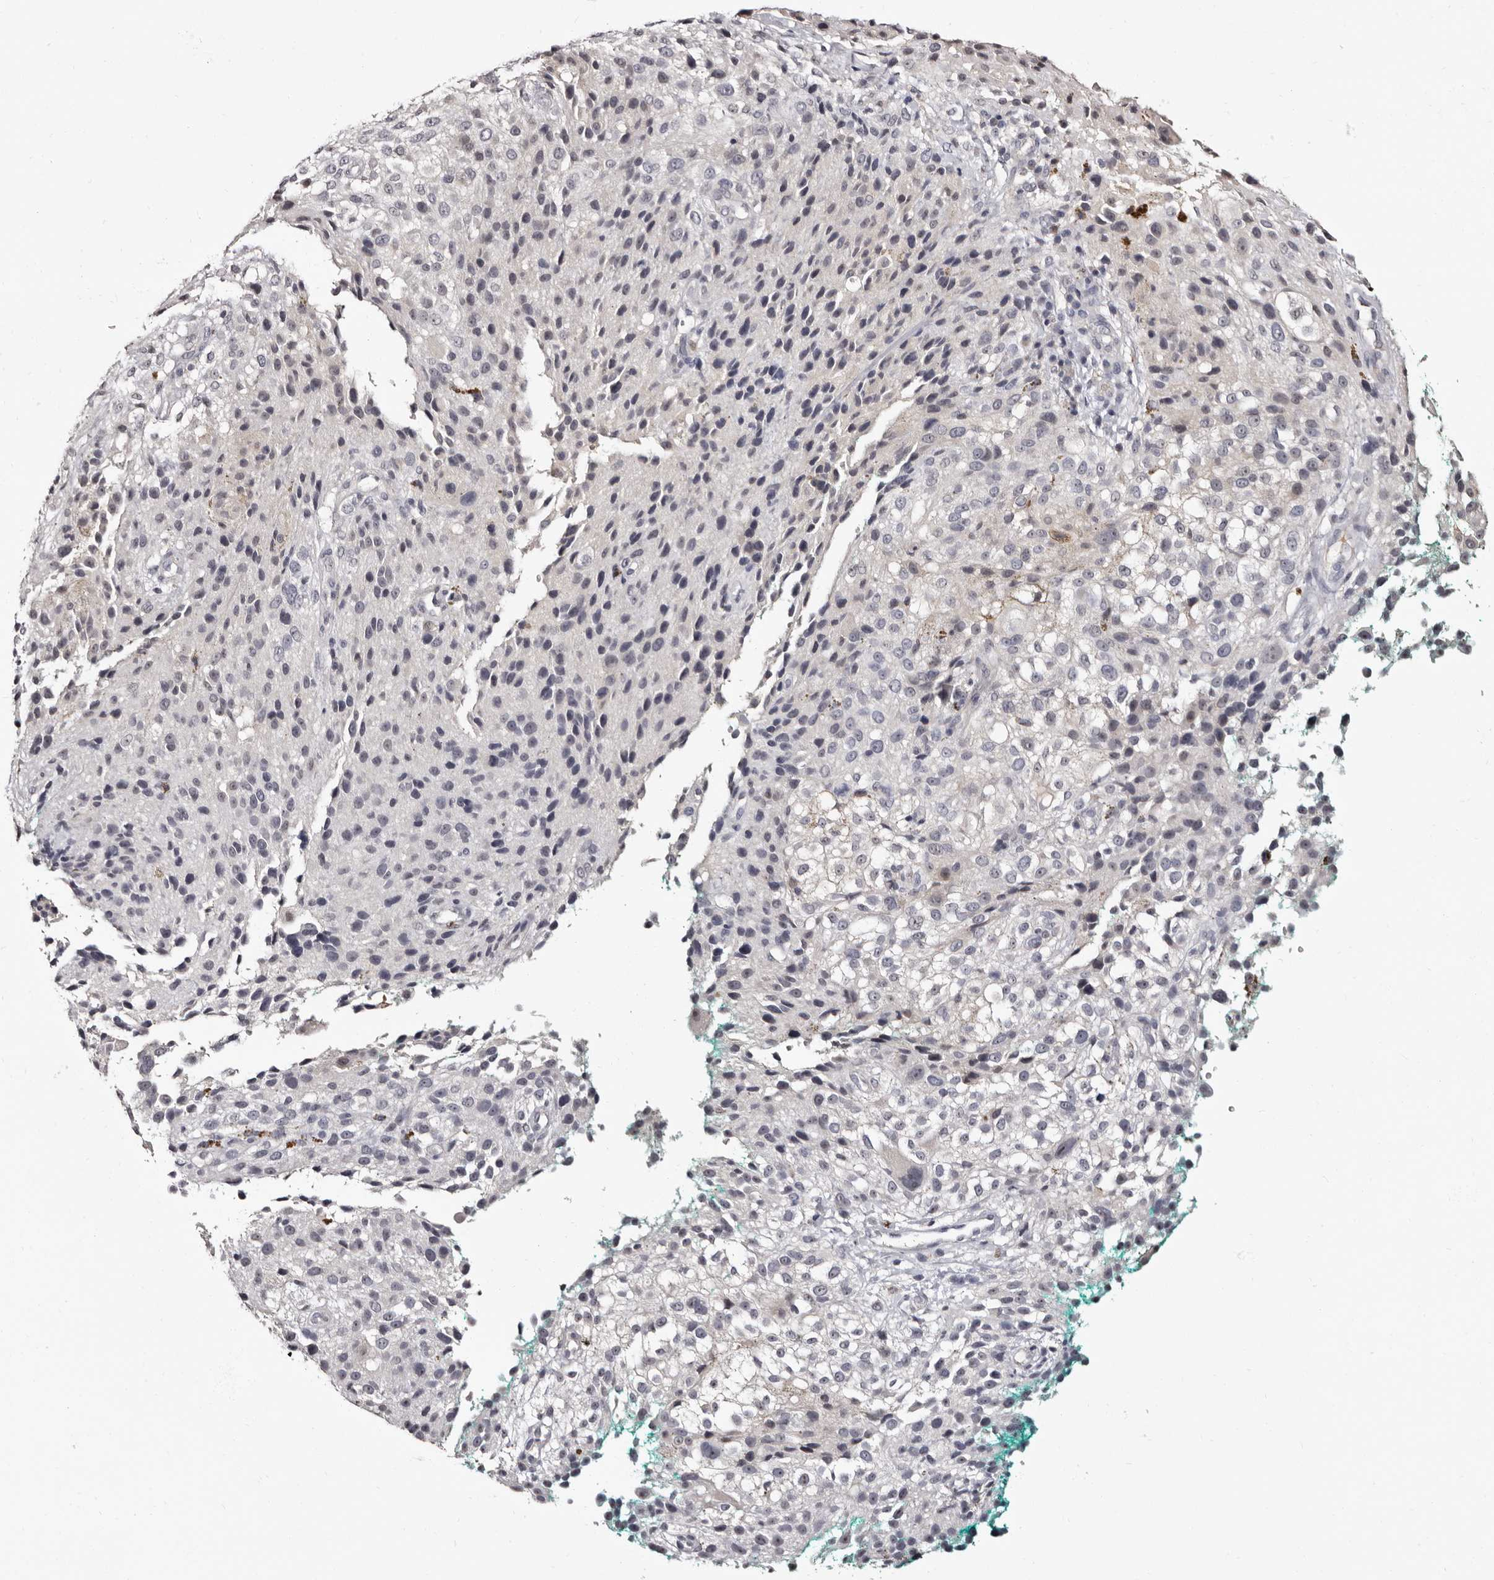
{"staining": {"intensity": "negative", "quantity": "none", "location": "none"}, "tissue": "melanoma", "cell_type": "Tumor cells", "image_type": "cancer", "snomed": [{"axis": "morphology", "description": "Necrosis, NOS"}, {"axis": "morphology", "description": "Malignant melanoma, NOS"}, {"axis": "topography", "description": "Skin"}], "caption": "DAB immunohistochemical staining of human melanoma shows no significant staining in tumor cells.", "gene": "BPGM", "patient": {"sex": "female", "age": 87}}